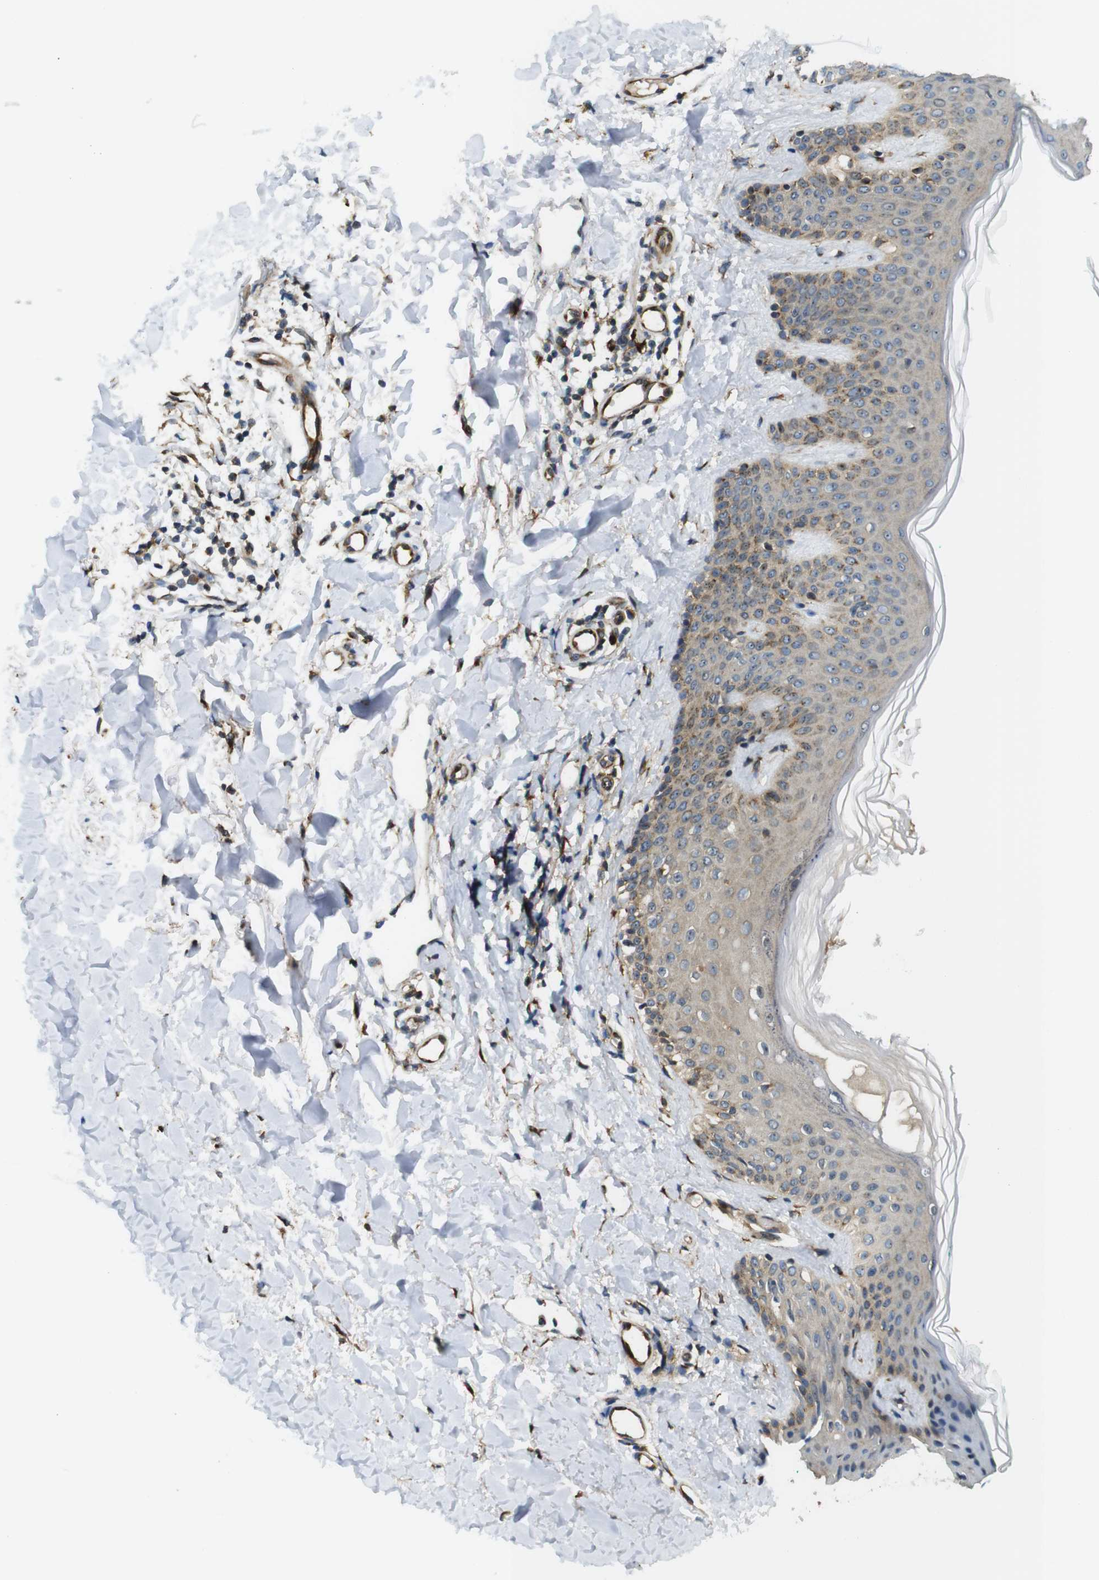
{"staining": {"intensity": "moderate", "quantity": ">75%", "location": "cytoplasmic/membranous"}, "tissue": "skin", "cell_type": "Fibroblasts", "image_type": "normal", "snomed": [{"axis": "morphology", "description": "Normal tissue, NOS"}, {"axis": "topography", "description": "Skin"}], "caption": "Skin stained with IHC shows moderate cytoplasmic/membranous positivity in approximately >75% of fibroblasts. (brown staining indicates protein expression, while blue staining denotes nuclei).", "gene": "TMEM143", "patient": {"sex": "male", "age": 16}}